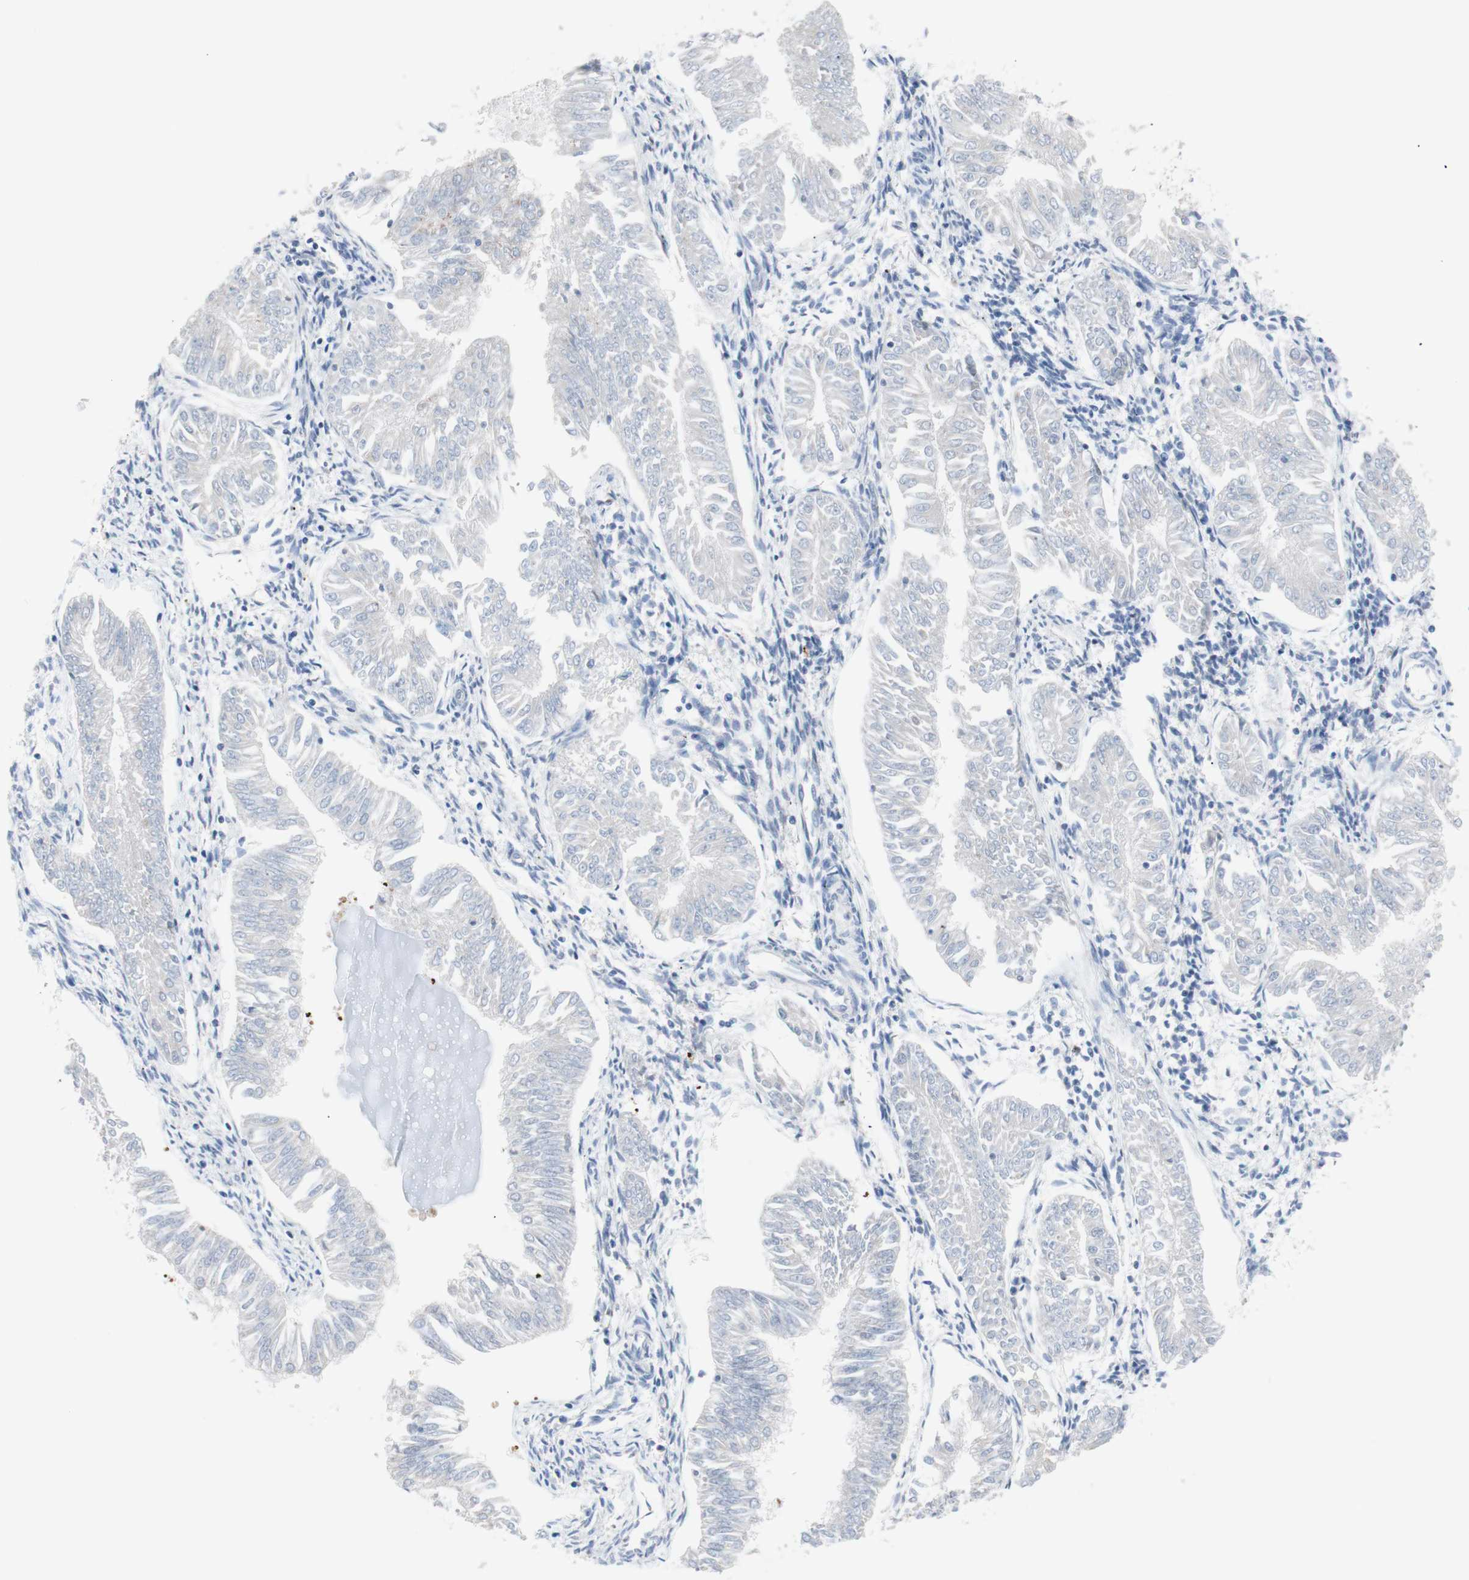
{"staining": {"intensity": "negative", "quantity": "none", "location": "none"}, "tissue": "endometrial cancer", "cell_type": "Tumor cells", "image_type": "cancer", "snomed": [{"axis": "morphology", "description": "Adenocarcinoma, NOS"}, {"axis": "topography", "description": "Endometrium"}], "caption": "Tumor cells show no significant protein positivity in adenocarcinoma (endometrial). (Stains: DAB immunohistochemistry with hematoxylin counter stain, Microscopy: brightfield microscopy at high magnification).", "gene": "GALNT2", "patient": {"sex": "female", "age": 53}}